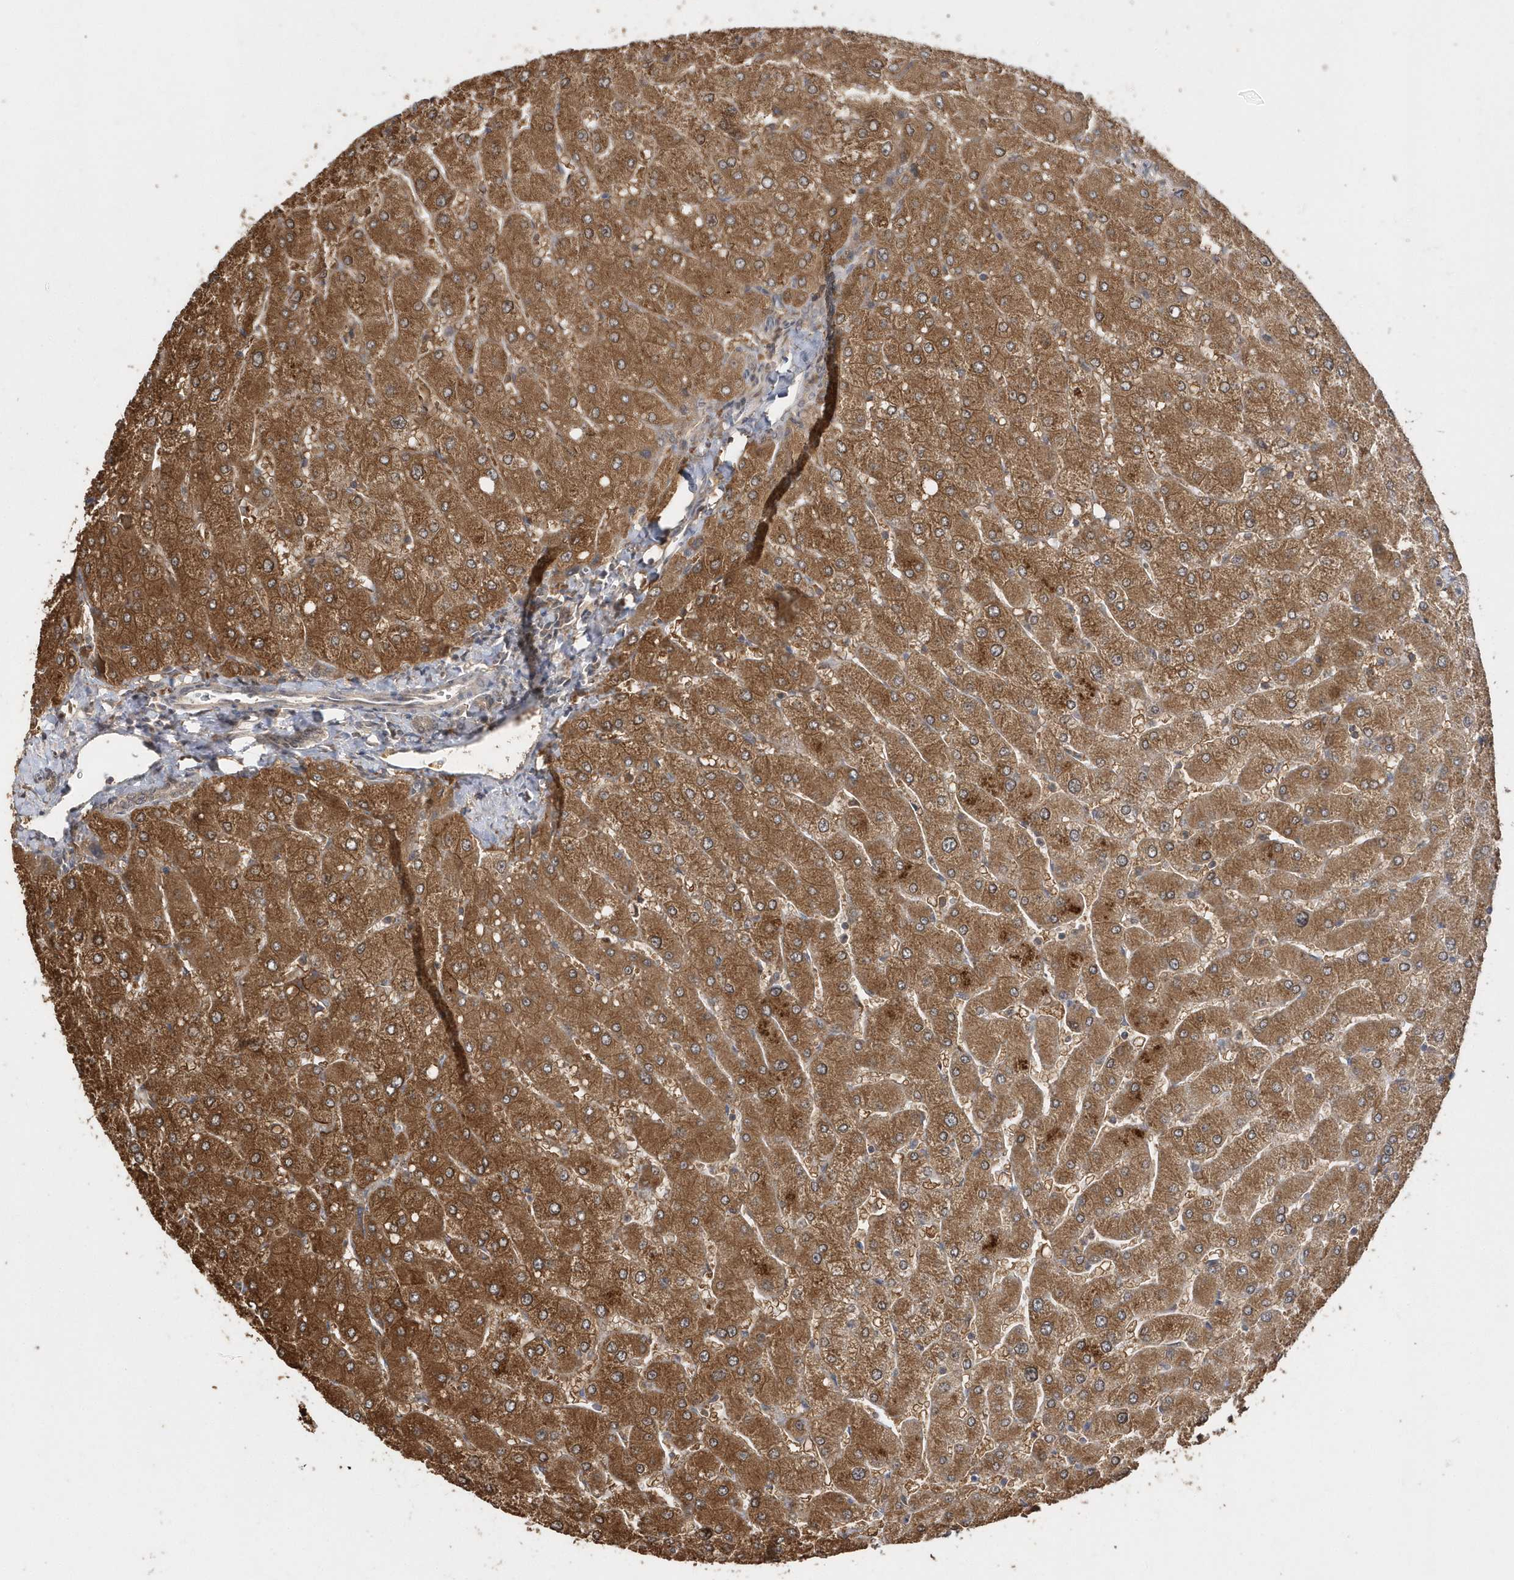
{"staining": {"intensity": "weak", "quantity": "25%-75%", "location": "cytoplasmic/membranous"}, "tissue": "liver", "cell_type": "Cholangiocytes", "image_type": "normal", "snomed": [{"axis": "morphology", "description": "Normal tissue, NOS"}, {"axis": "topography", "description": "Liver"}], "caption": "Immunohistochemistry (IHC) (DAB (3,3'-diaminobenzidine)) staining of benign liver shows weak cytoplasmic/membranous protein expression in approximately 25%-75% of cholangiocytes. Using DAB (3,3'-diaminobenzidine) (brown) and hematoxylin (blue) stains, captured at high magnification using brightfield microscopy.", "gene": "RPEL1", "patient": {"sex": "male", "age": 55}}